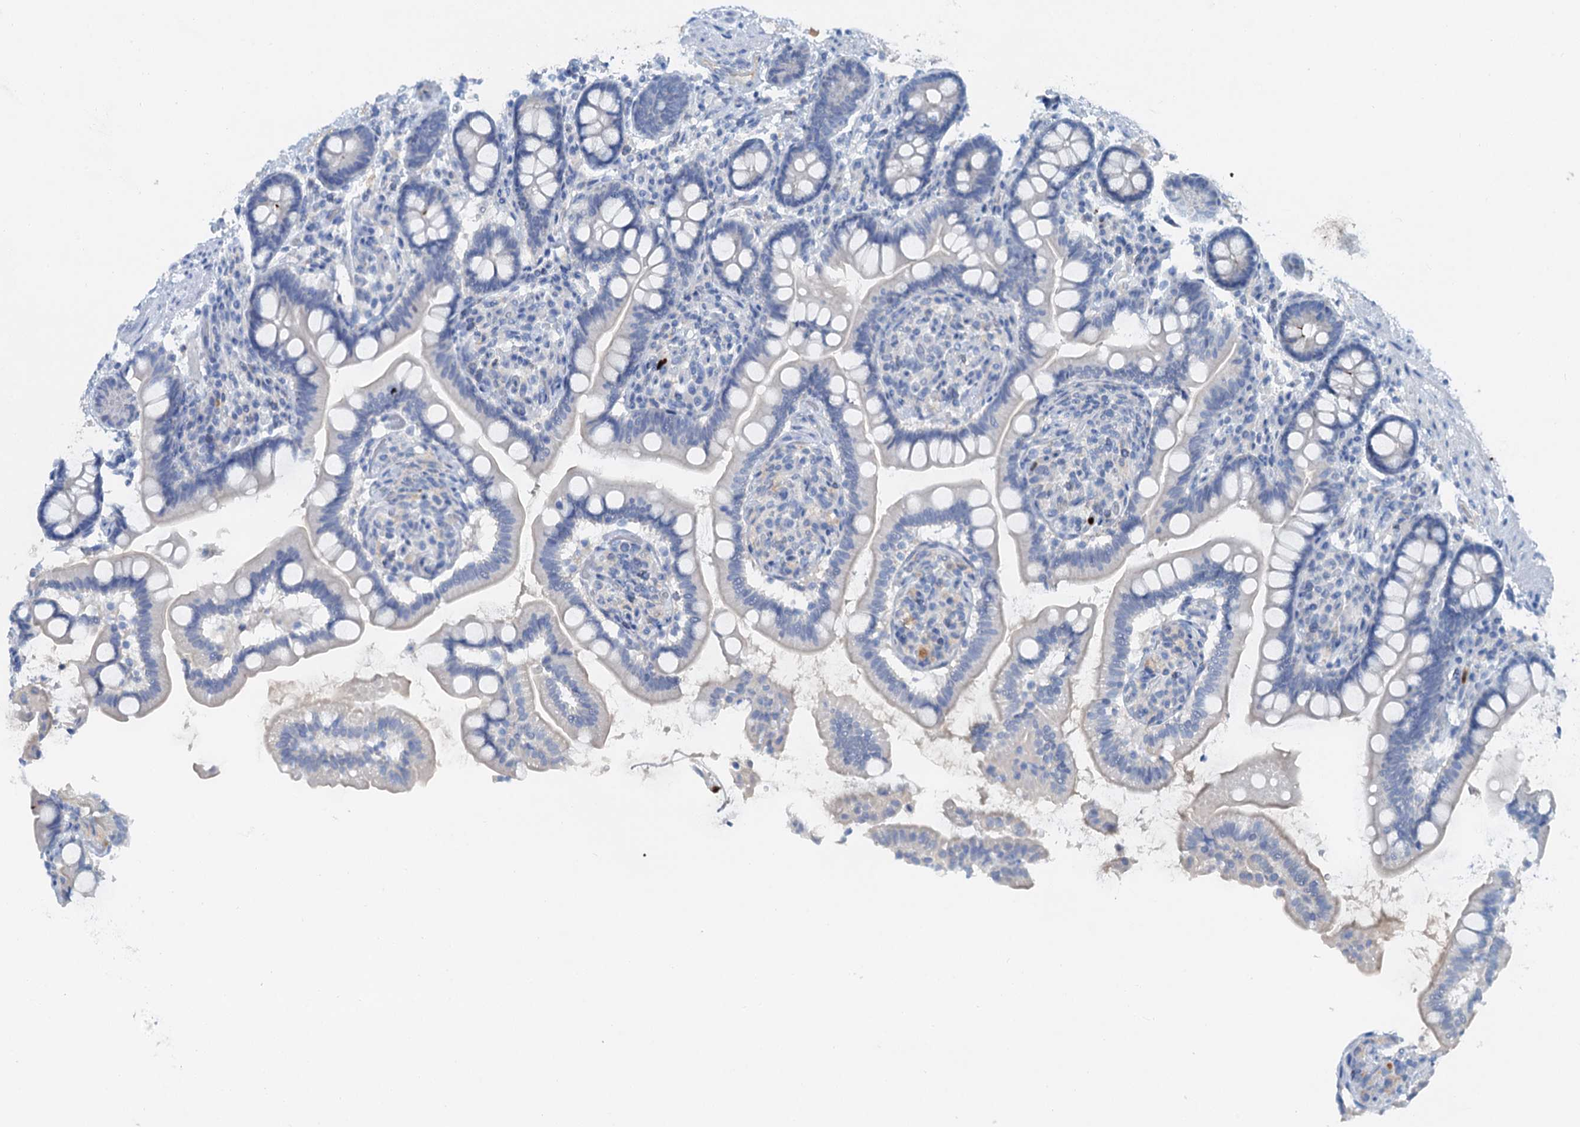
{"staining": {"intensity": "negative", "quantity": "none", "location": "none"}, "tissue": "small intestine", "cell_type": "Glandular cells", "image_type": "normal", "snomed": [{"axis": "morphology", "description": "Normal tissue, NOS"}, {"axis": "topography", "description": "Small intestine"}], "caption": "Unremarkable small intestine was stained to show a protein in brown. There is no significant positivity in glandular cells. (Stains: DAB immunohistochemistry with hematoxylin counter stain, Microscopy: brightfield microscopy at high magnification).", "gene": "OTOA", "patient": {"sex": "female", "age": 64}}